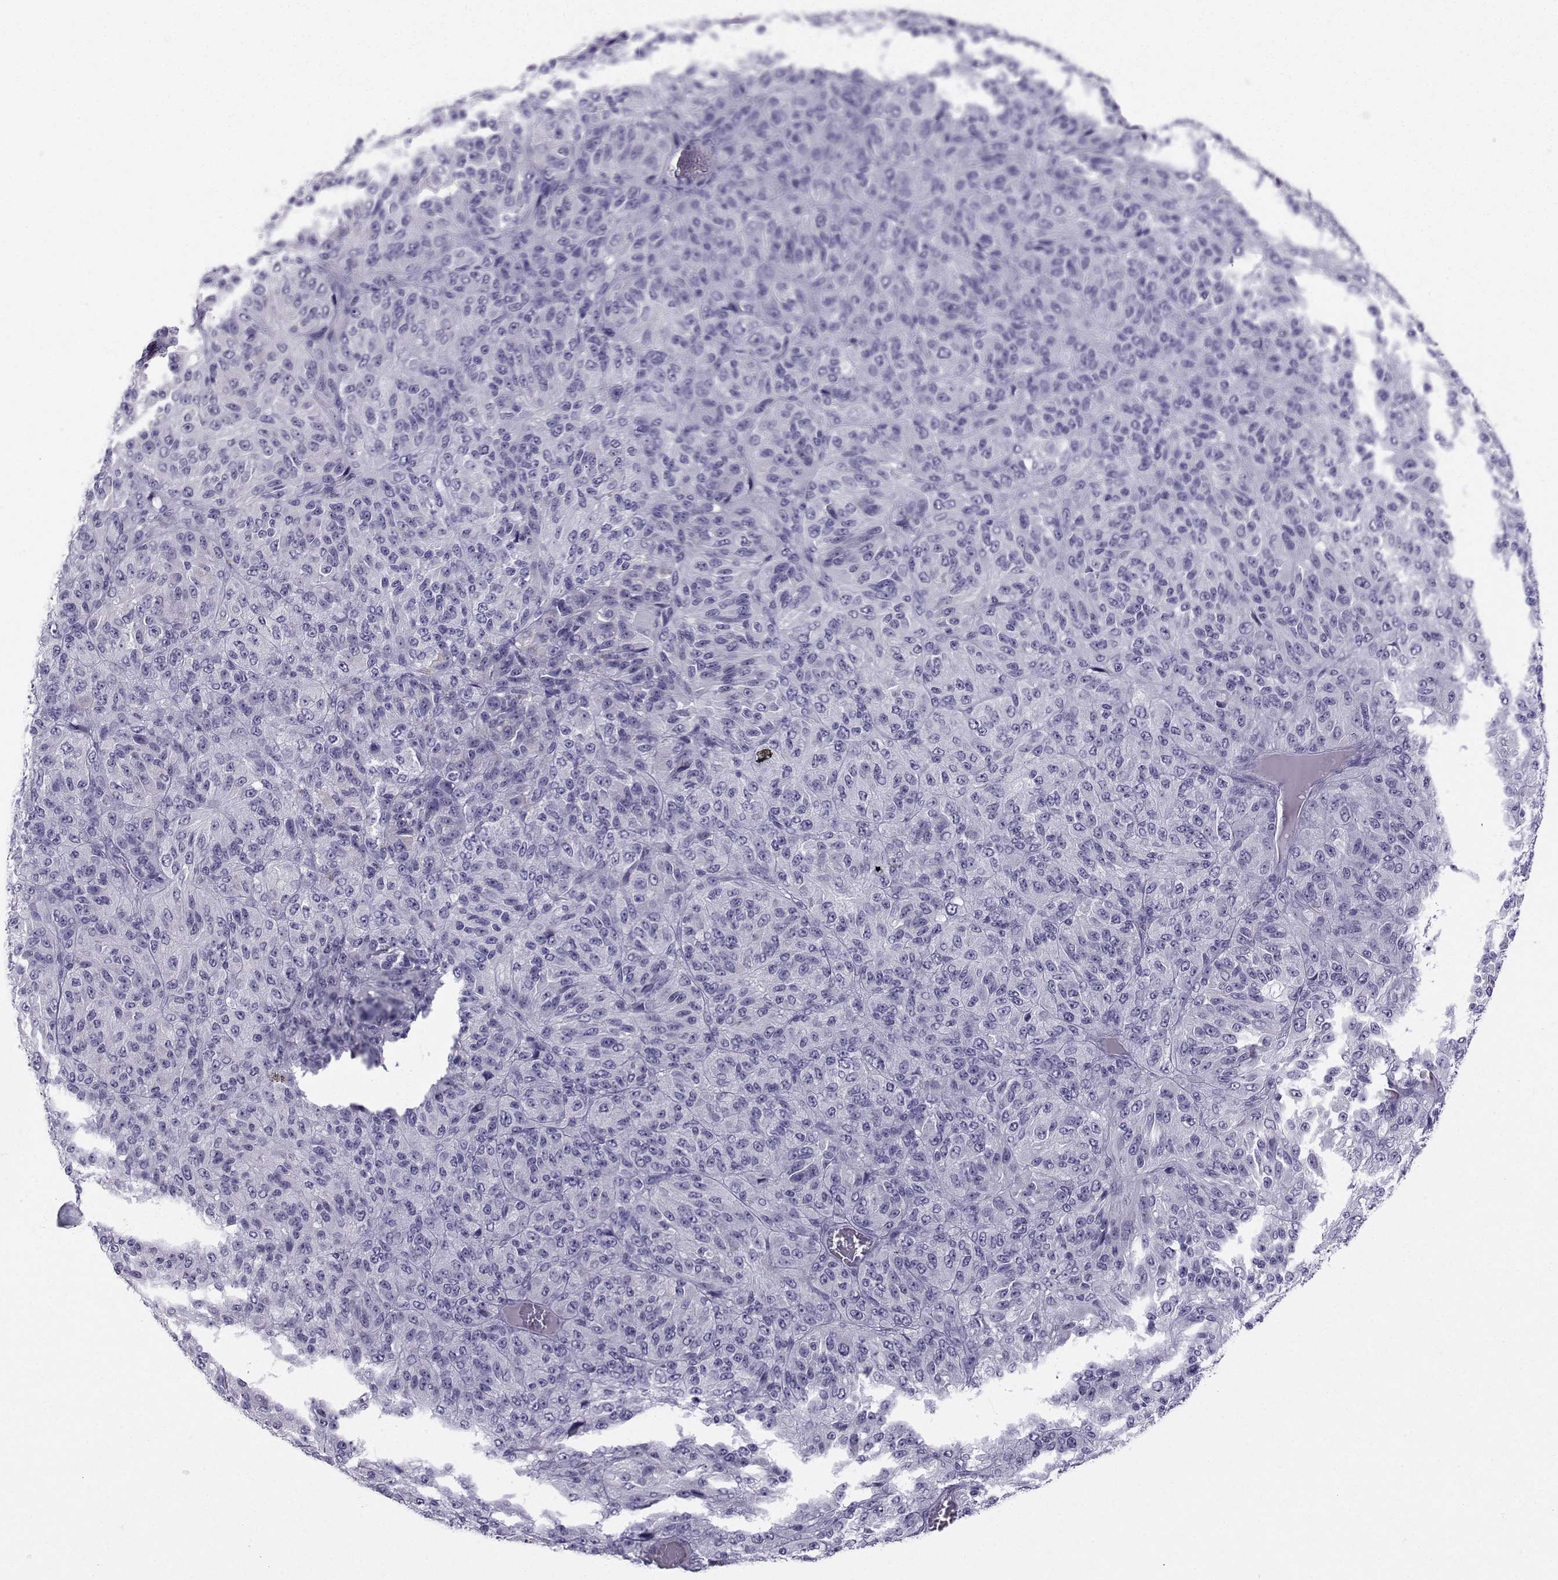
{"staining": {"intensity": "negative", "quantity": "none", "location": "none"}, "tissue": "melanoma", "cell_type": "Tumor cells", "image_type": "cancer", "snomed": [{"axis": "morphology", "description": "Malignant melanoma, Metastatic site"}, {"axis": "topography", "description": "Brain"}], "caption": "The photomicrograph reveals no significant staining in tumor cells of malignant melanoma (metastatic site).", "gene": "ARMC2", "patient": {"sex": "female", "age": 56}}